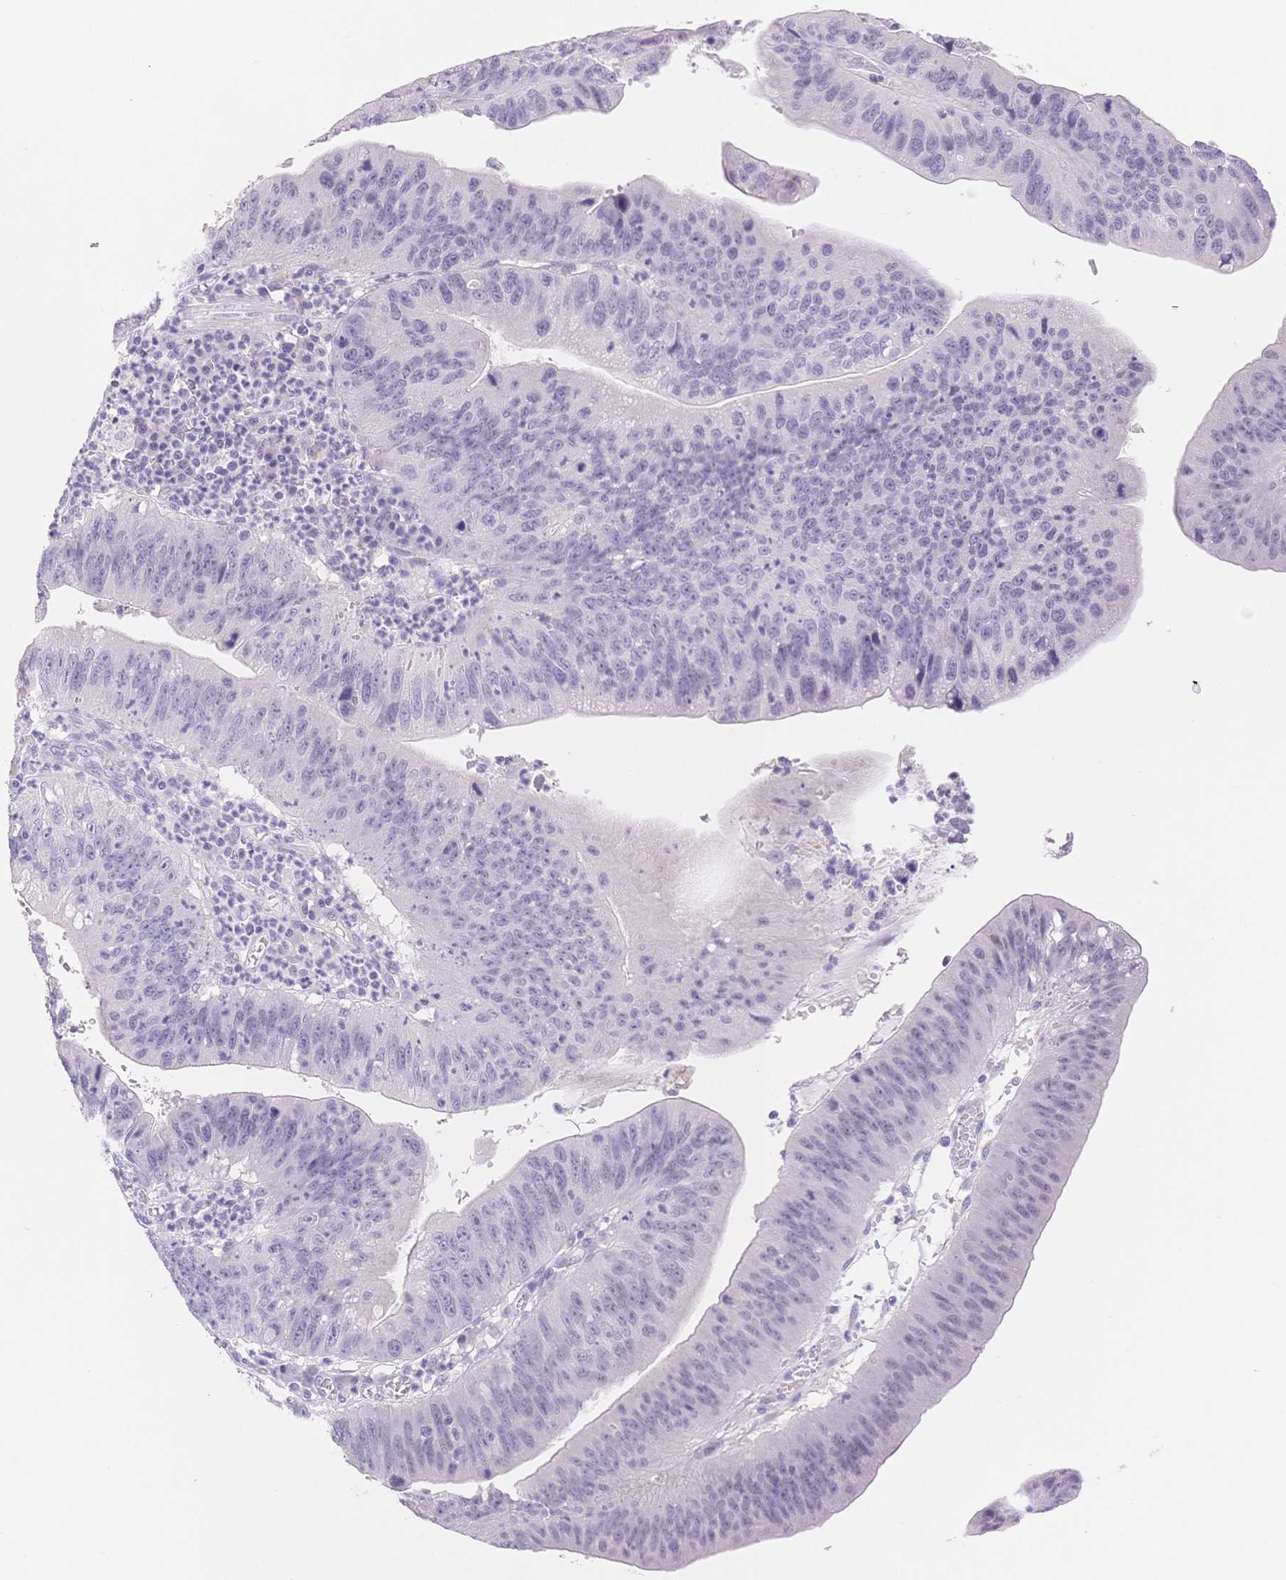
{"staining": {"intensity": "negative", "quantity": "none", "location": "none"}, "tissue": "stomach cancer", "cell_type": "Tumor cells", "image_type": "cancer", "snomed": [{"axis": "morphology", "description": "Adenocarcinoma, NOS"}, {"axis": "topography", "description": "Stomach"}], "caption": "Immunohistochemistry (IHC) histopathology image of human stomach adenocarcinoma stained for a protein (brown), which shows no expression in tumor cells. (DAB (3,3'-diaminobenzidine) IHC visualized using brightfield microscopy, high magnification).", "gene": "MYOM1", "patient": {"sex": "male", "age": 59}}